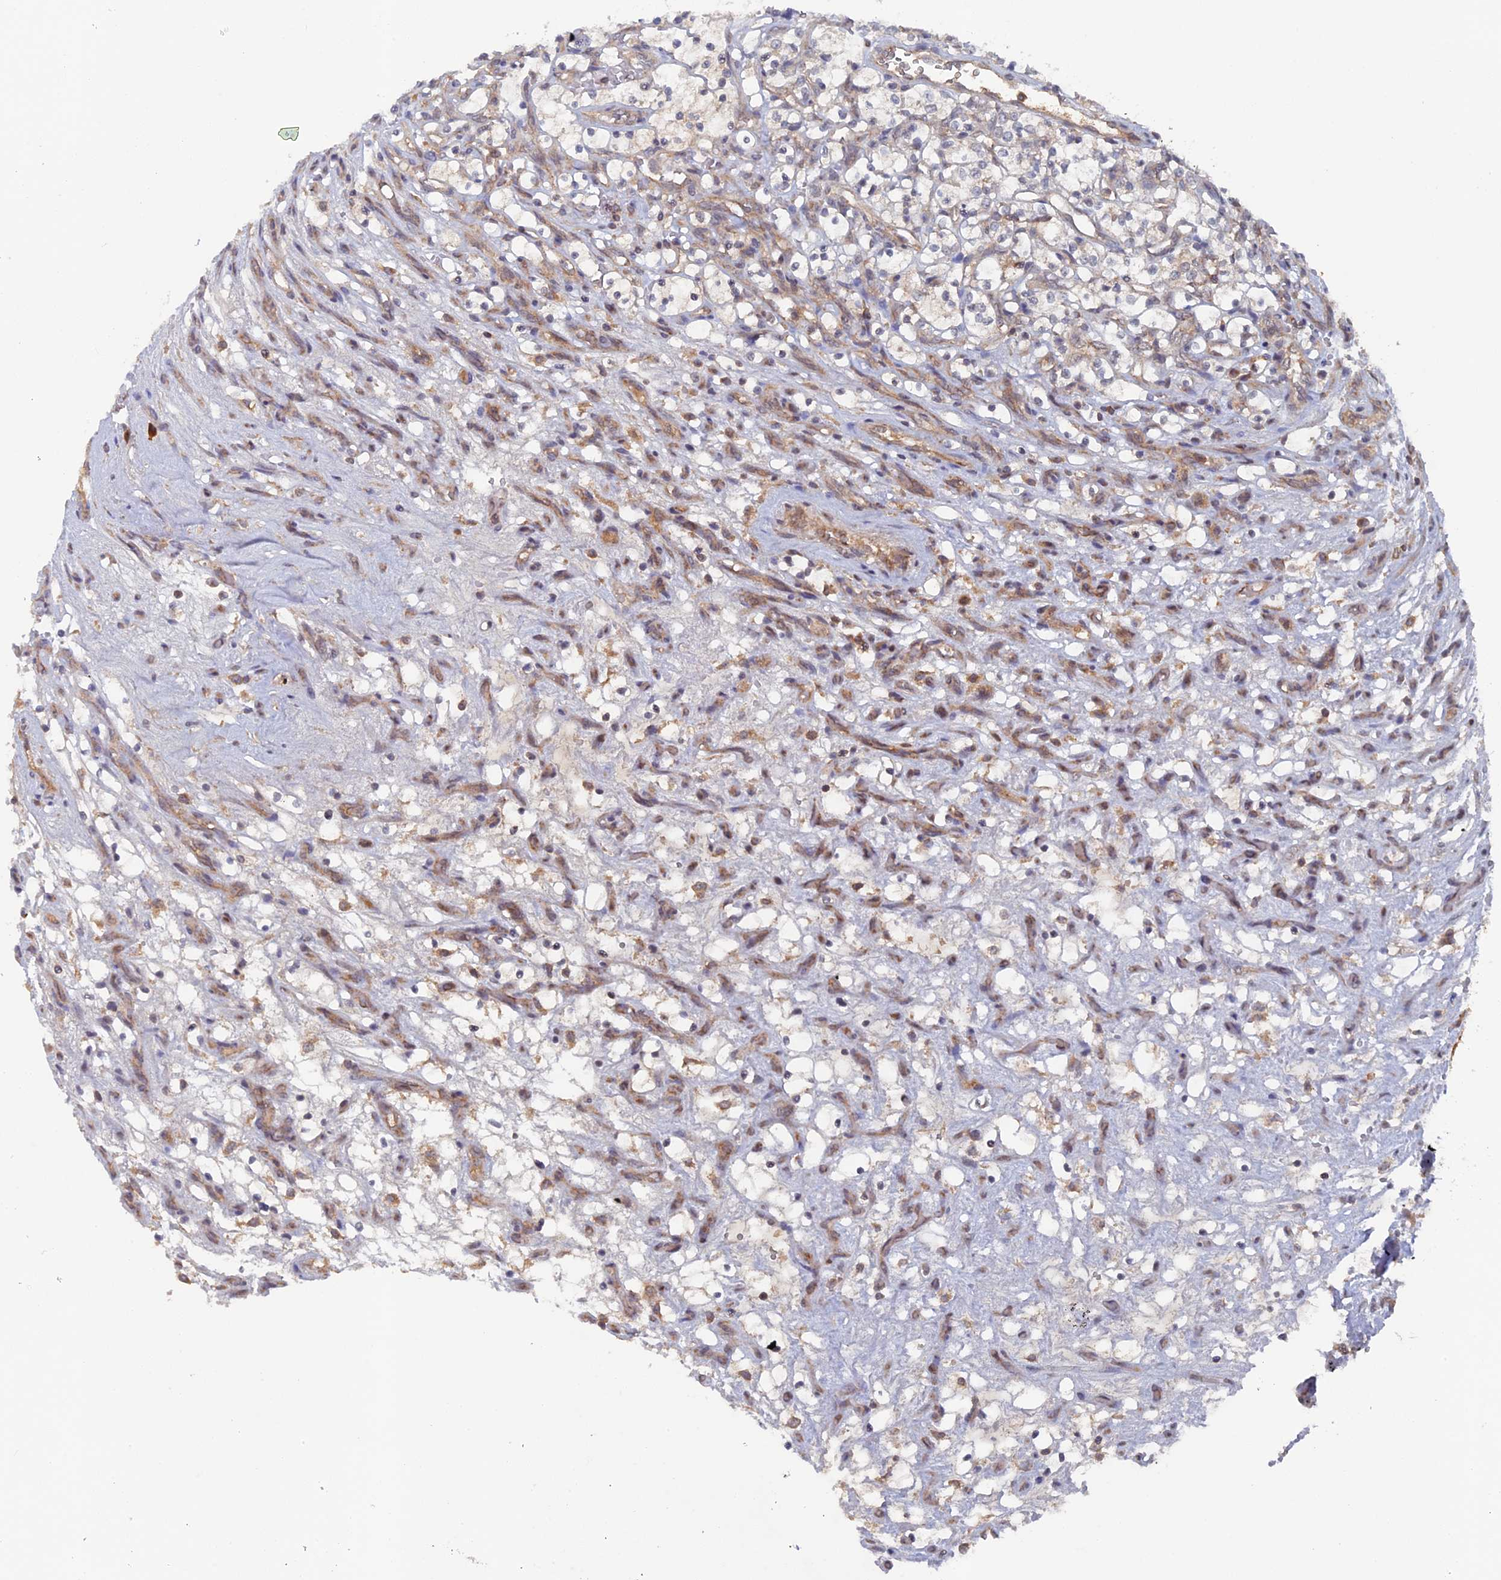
{"staining": {"intensity": "negative", "quantity": "none", "location": "none"}, "tissue": "renal cancer", "cell_type": "Tumor cells", "image_type": "cancer", "snomed": [{"axis": "morphology", "description": "Adenocarcinoma, NOS"}, {"axis": "topography", "description": "Kidney"}], "caption": "Immunohistochemistry micrograph of human renal cancer (adenocarcinoma) stained for a protein (brown), which exhibits no staining in tumor cells.", "gene": "RAB15", "patient": {"sex": "female", "age": 69}}